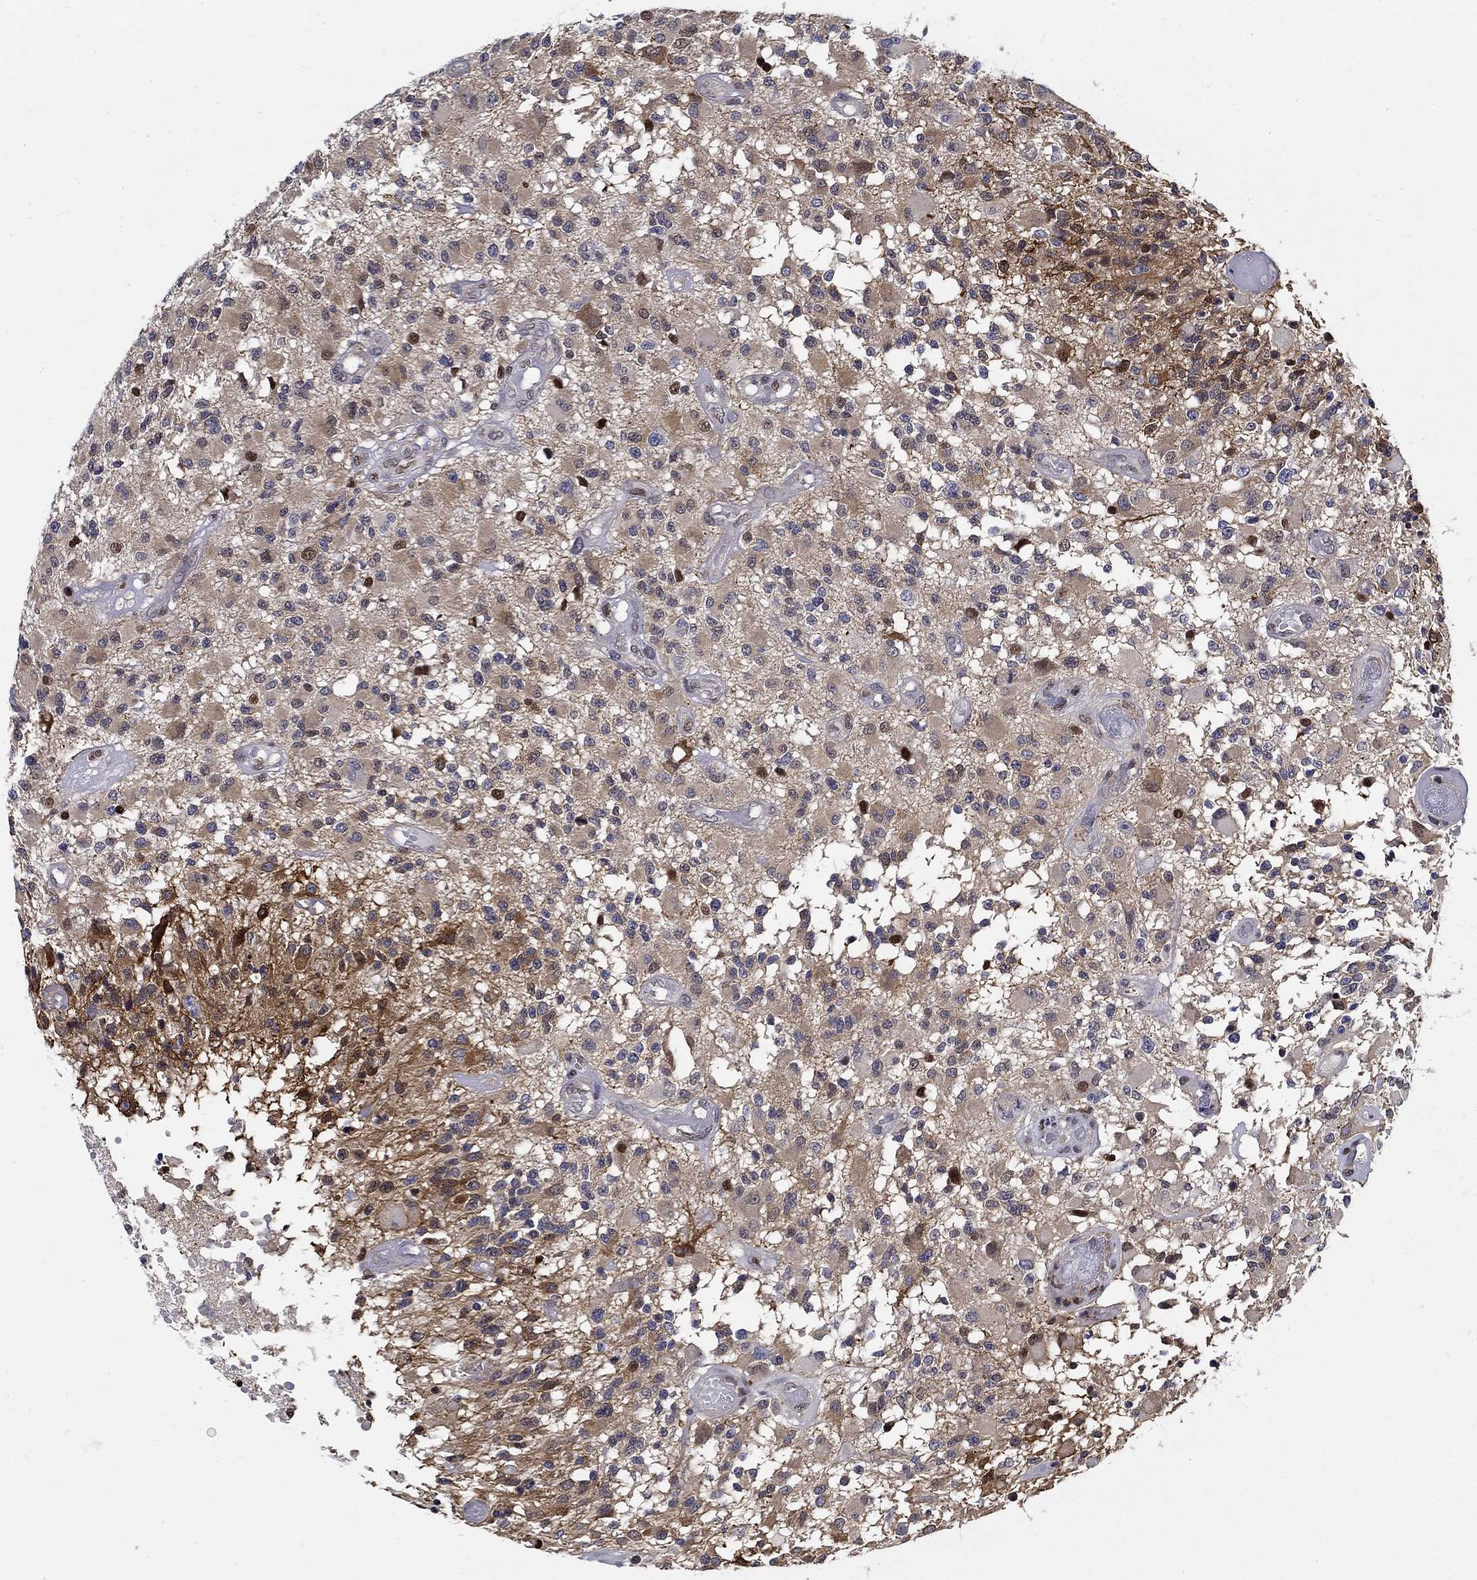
{"staining": {"intensity": "strong", "quantity": "<25%", "location": "cytoplasmic/membranous,nuclear"}, "tissue": "glioma", "cell_type": "Tumor cells", "image_type": "cancer", "snomed": [{"axis": "morphology", "description": "Glioma, malignant, High grade"}, {"axis": "topography", "description": "Brain"}], "caption": "IHC image of neoplastic tissue: malignant high-grade glioma stained using IHC shows medium levels of strong protein expression localized specifically in the cytoplasmic/membranous and nuclear of tumor cells, appearing as a cytoplasmic/membranous and nuclear brown color.", "gene": "ZNF594", "patient": {"sex": "female", "age": 63}}